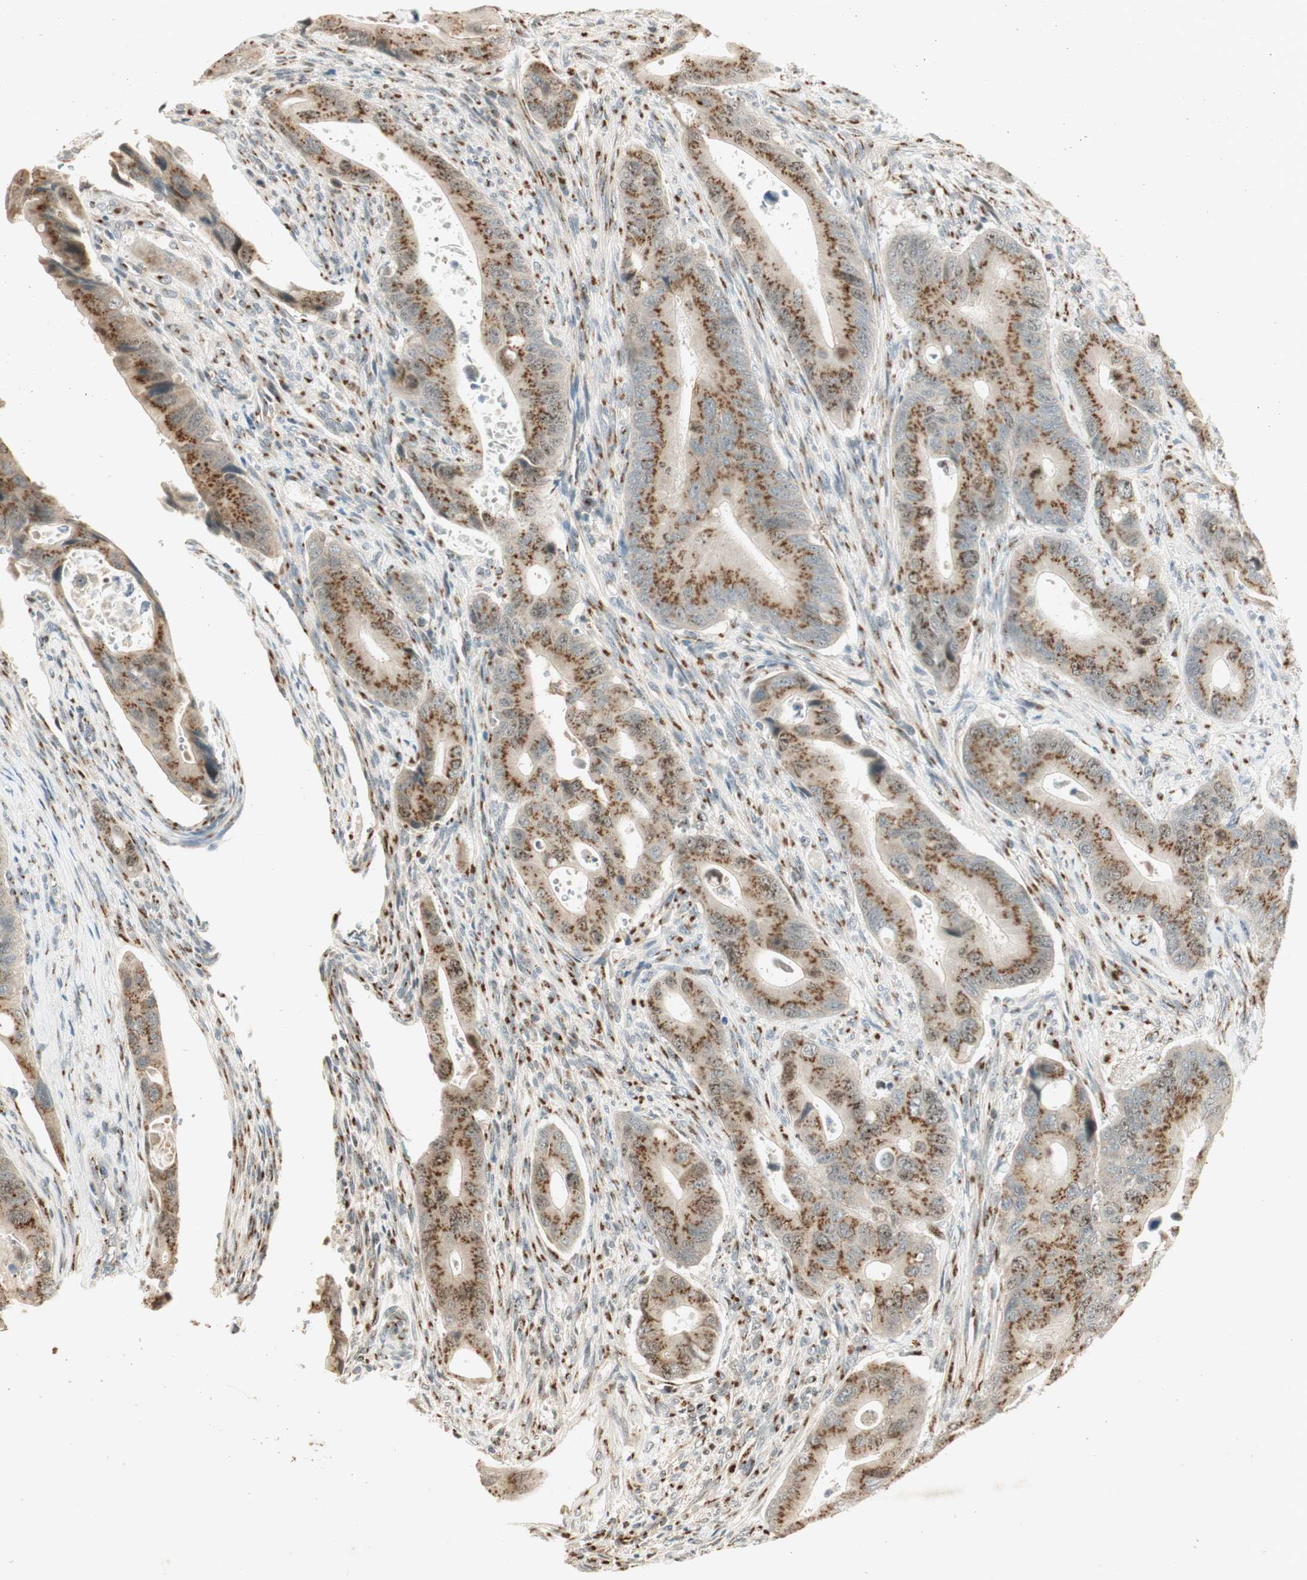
{"staining": {"intensity": "moderate", "quantity": ">75%", "location": "cytoplasmic/membranous"}, "tissue": "colorectal cancer", "cell_type": "Tumor cells", "image_type": "cancer", "snomed": [{"axis": "morphology", "description": "Adenocarcinoma, NOS"}, {"axis": "topography", "description": "Rectum"}], "caption": "Immunohistochemistry (IHC) of human colorectal cancer (adenocarcinoma) shows medium levels of moderate cytoplasmic/membranous positivity in approximately >75% of tumor cells. The staining was performed using DAB (3,3'-diaminobenzidine), with brown indicating positive protein expression. Nuclei are stained blue with hematoxylin.", "gene": "NEO1", "patient": {"sex": "female", "age": 57}}